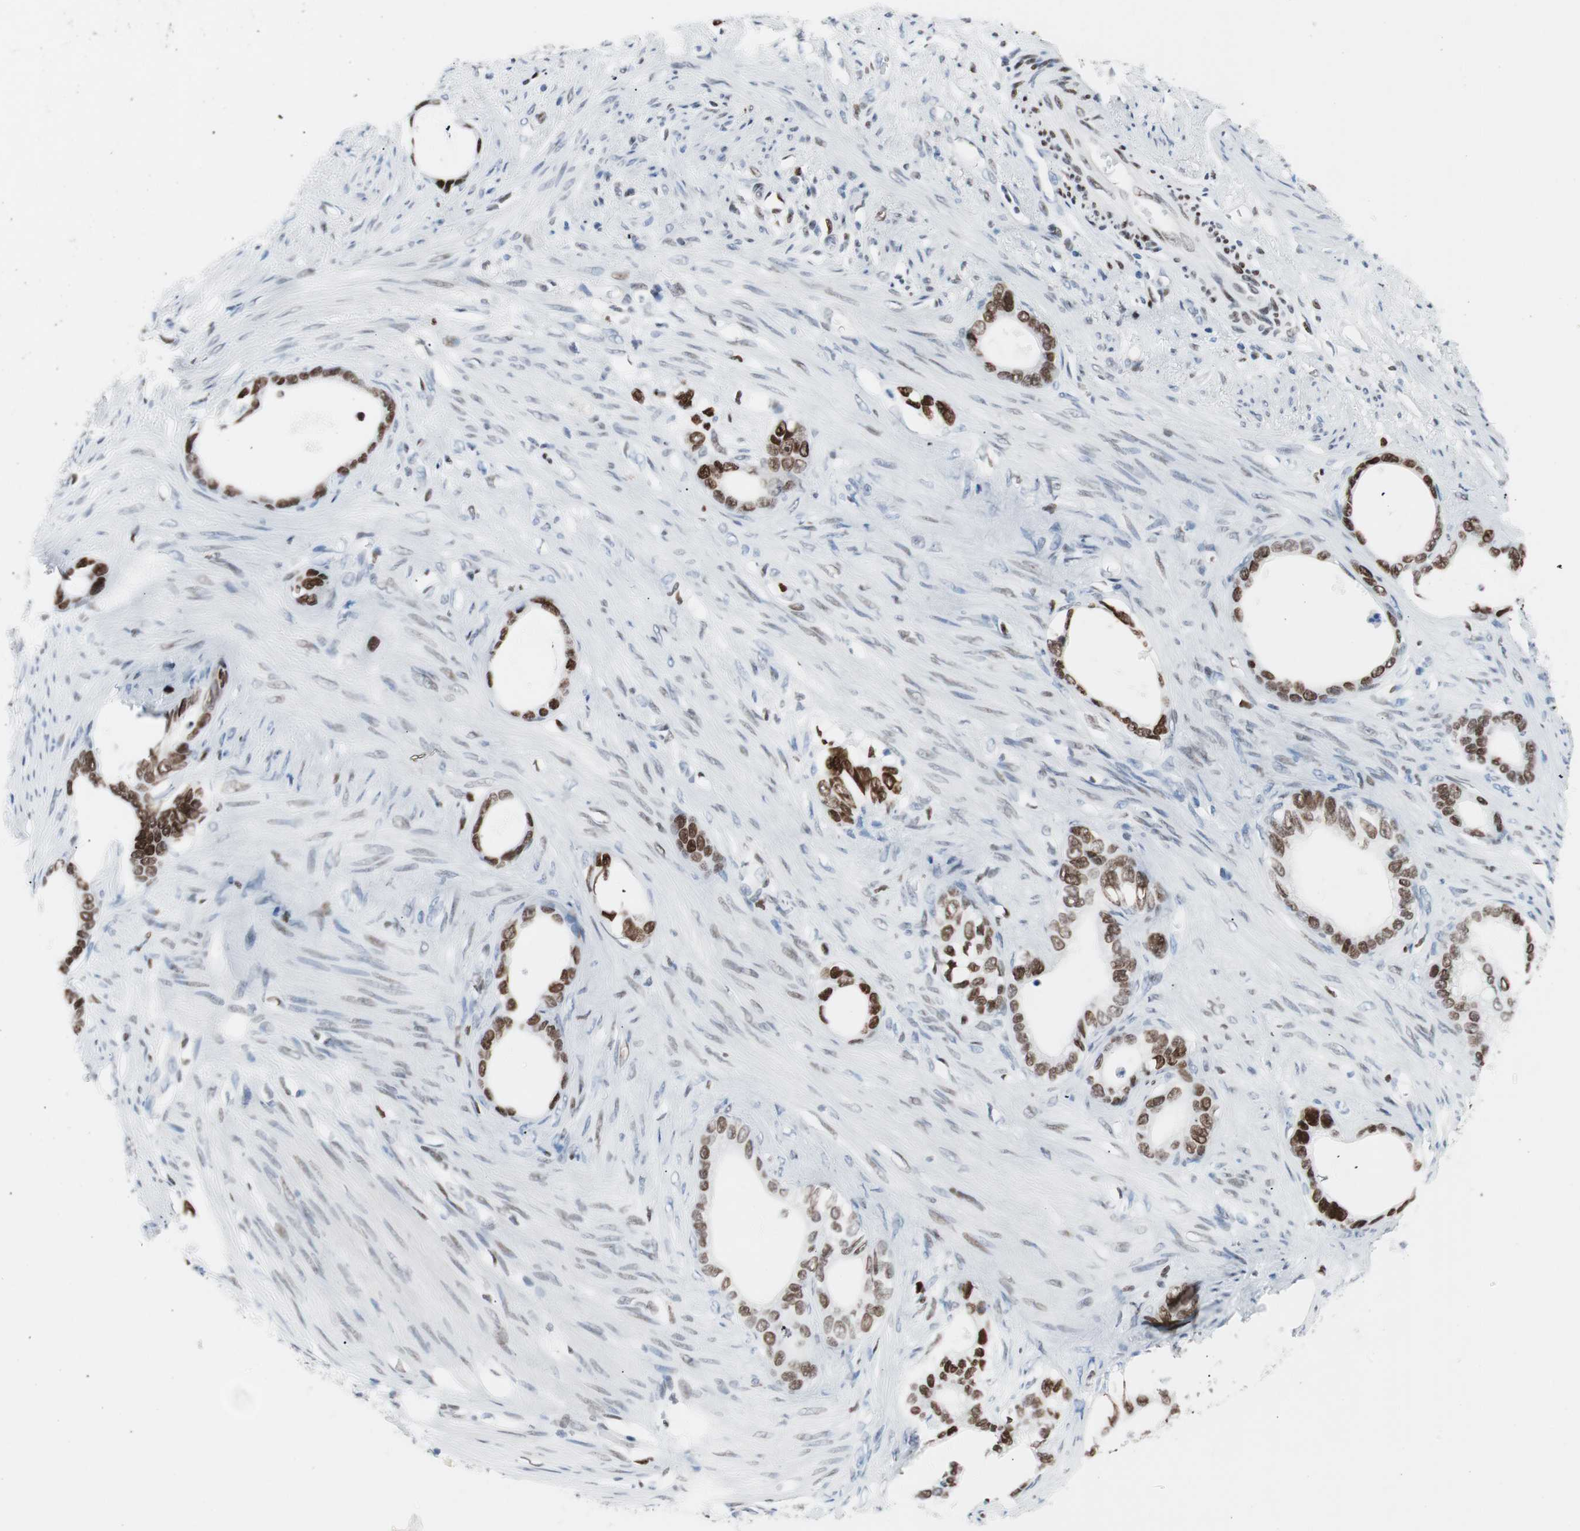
{"staining": {"intensity": "strong", "quantity": ">75%", "location": "nuclear"}, "tissue": "stomach cancer", "cell_type": "Tumor cells", "image_type": "cancer", "snomed": [{"axis": "morphology", "description": "Adenocarcinoma, NOS"}, {"axis": "topography", "description": "Stomach"}], "caption": "A high amount of strong nuclear positivity is present in approximately >75% of tumor cells in adenocarcinoma (stomach) tissue. (IHC, brightfield microscopy, high magnification).", "gene": "CEBPB", "patient": {"sex": "female", "age": 75}}